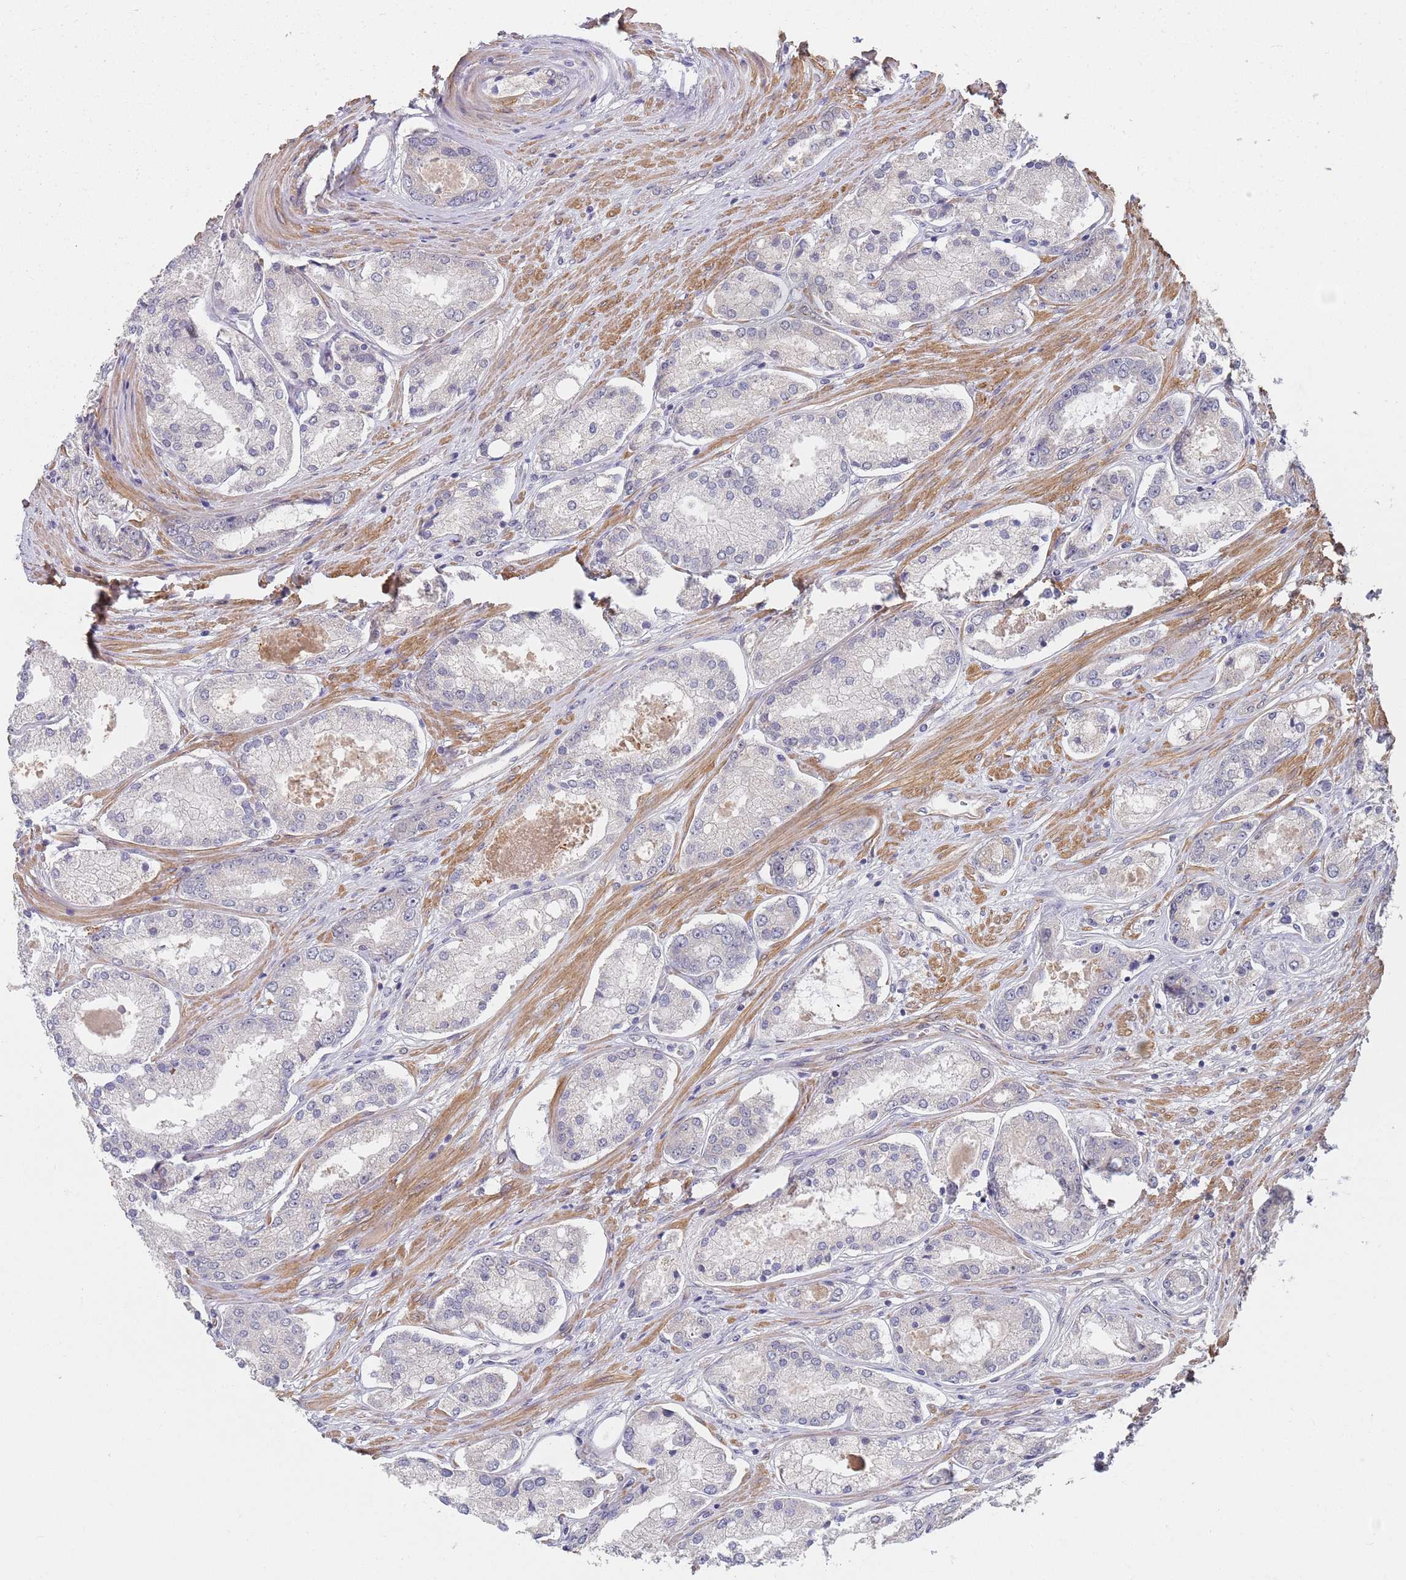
{"staining": {"intensity": "negative", "quantity": "none", "location": "none"}, "tissue": "prostate cancer", "cell_type": "Tumor cells", "image_type": "cancer", "snomed": [{"axis": "morphology", "description": "Adenocarcinoma, Low grade"}, {"axis": "topography", "description": "Prostate"}], "caption": "An IHC histopathology image of low-grade adenocarcinoma (prostate) is shown. There is no staining in tumor cells of low-grade adenocarcinoma (prostate).", "gene": "B4GALT4", "patient": {"sex": "male", "age": 68}}